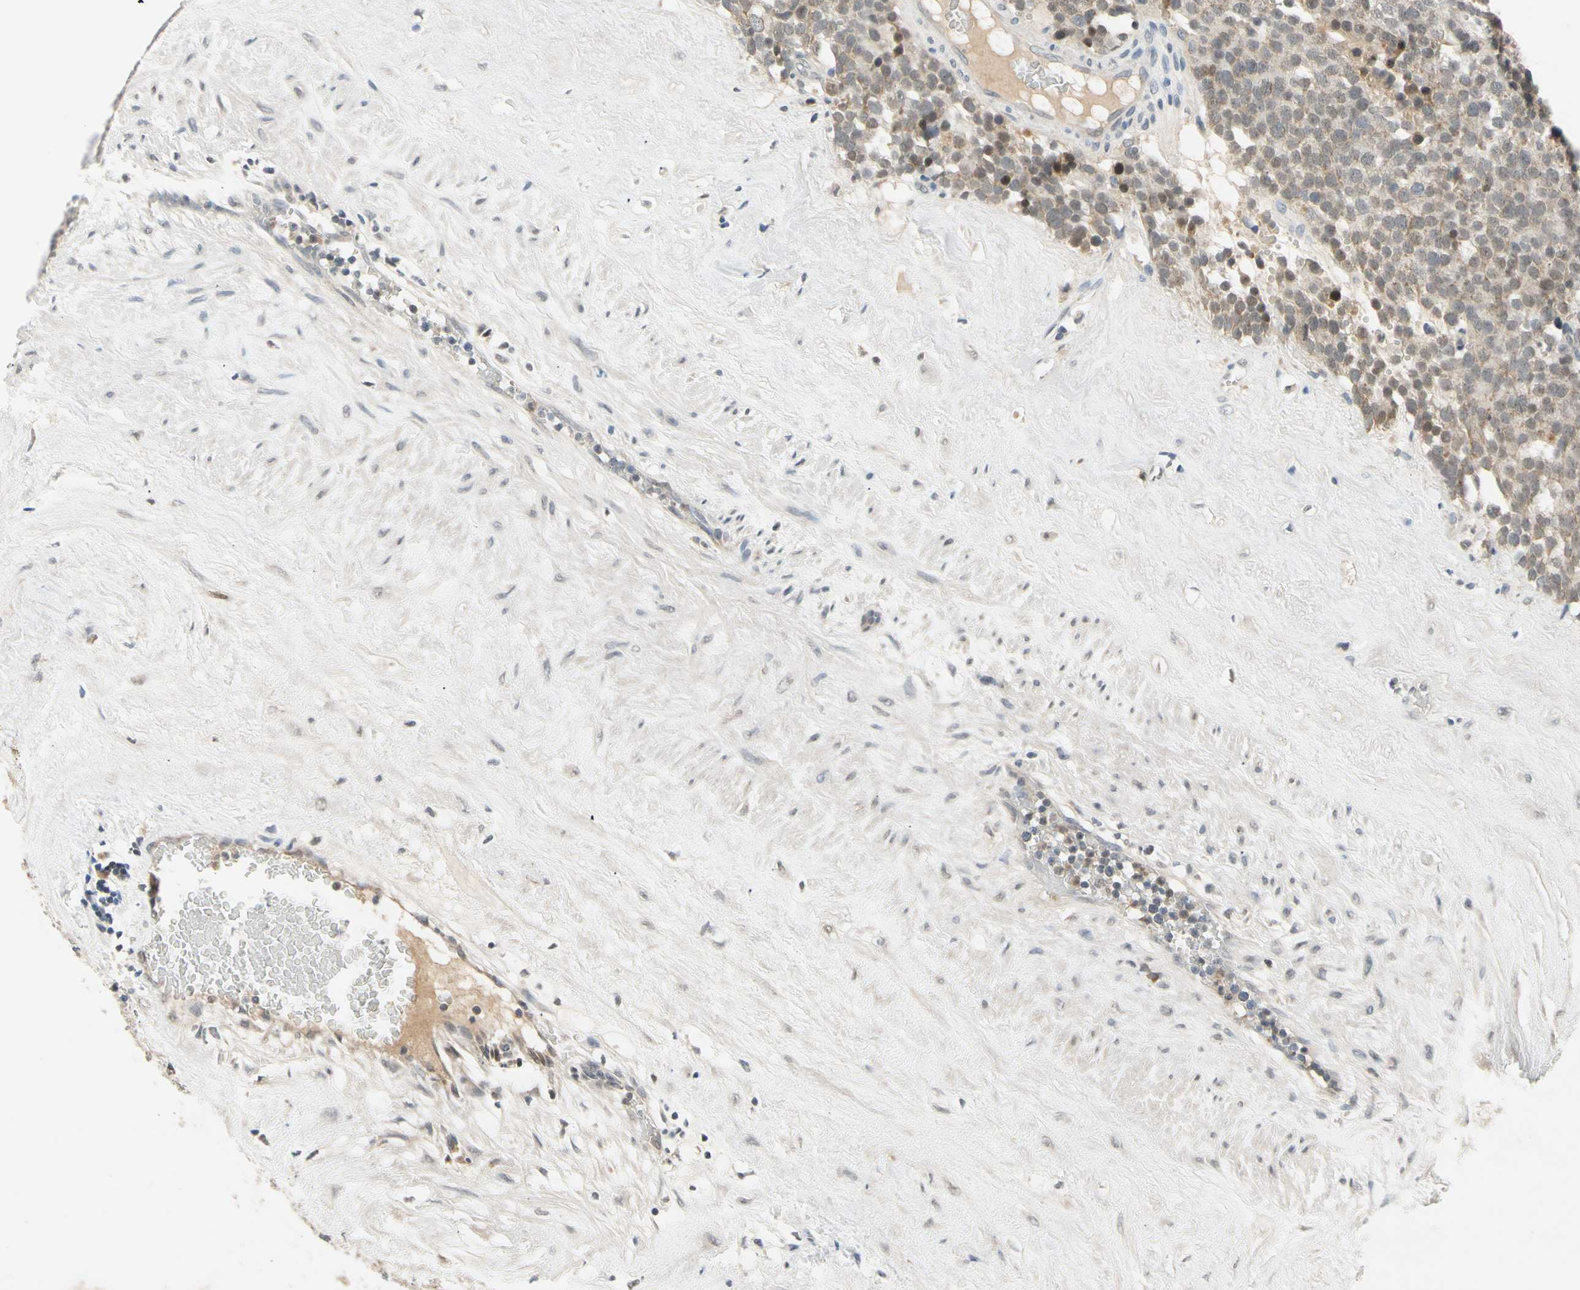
{"staining": {"intensity": "weak", "quantity": ">75%", "location": "cytoplasmic/membranous"}, "tissue": "testis cancer", "cell_type": "Tumor cells", "image_type": "cancer", "snomed": [{"axis": "morphology", "description": "Seminoma, NOS"}, {"axis": "topography", "description": "Testis"}], "caption": "Immunohistochemical staining of testis cancer reveals low levels of weak cytoplasmic/membranous staining in approximately >75% of tumor cells. The staining was performed using DAB (3,3'-diaminobenzidine), with brown indicating positive protein expression. Nuclei are stained blue with hematoxylin.", "gene": "RIOX2", "patient": {"sex": "male", "age": 71}}